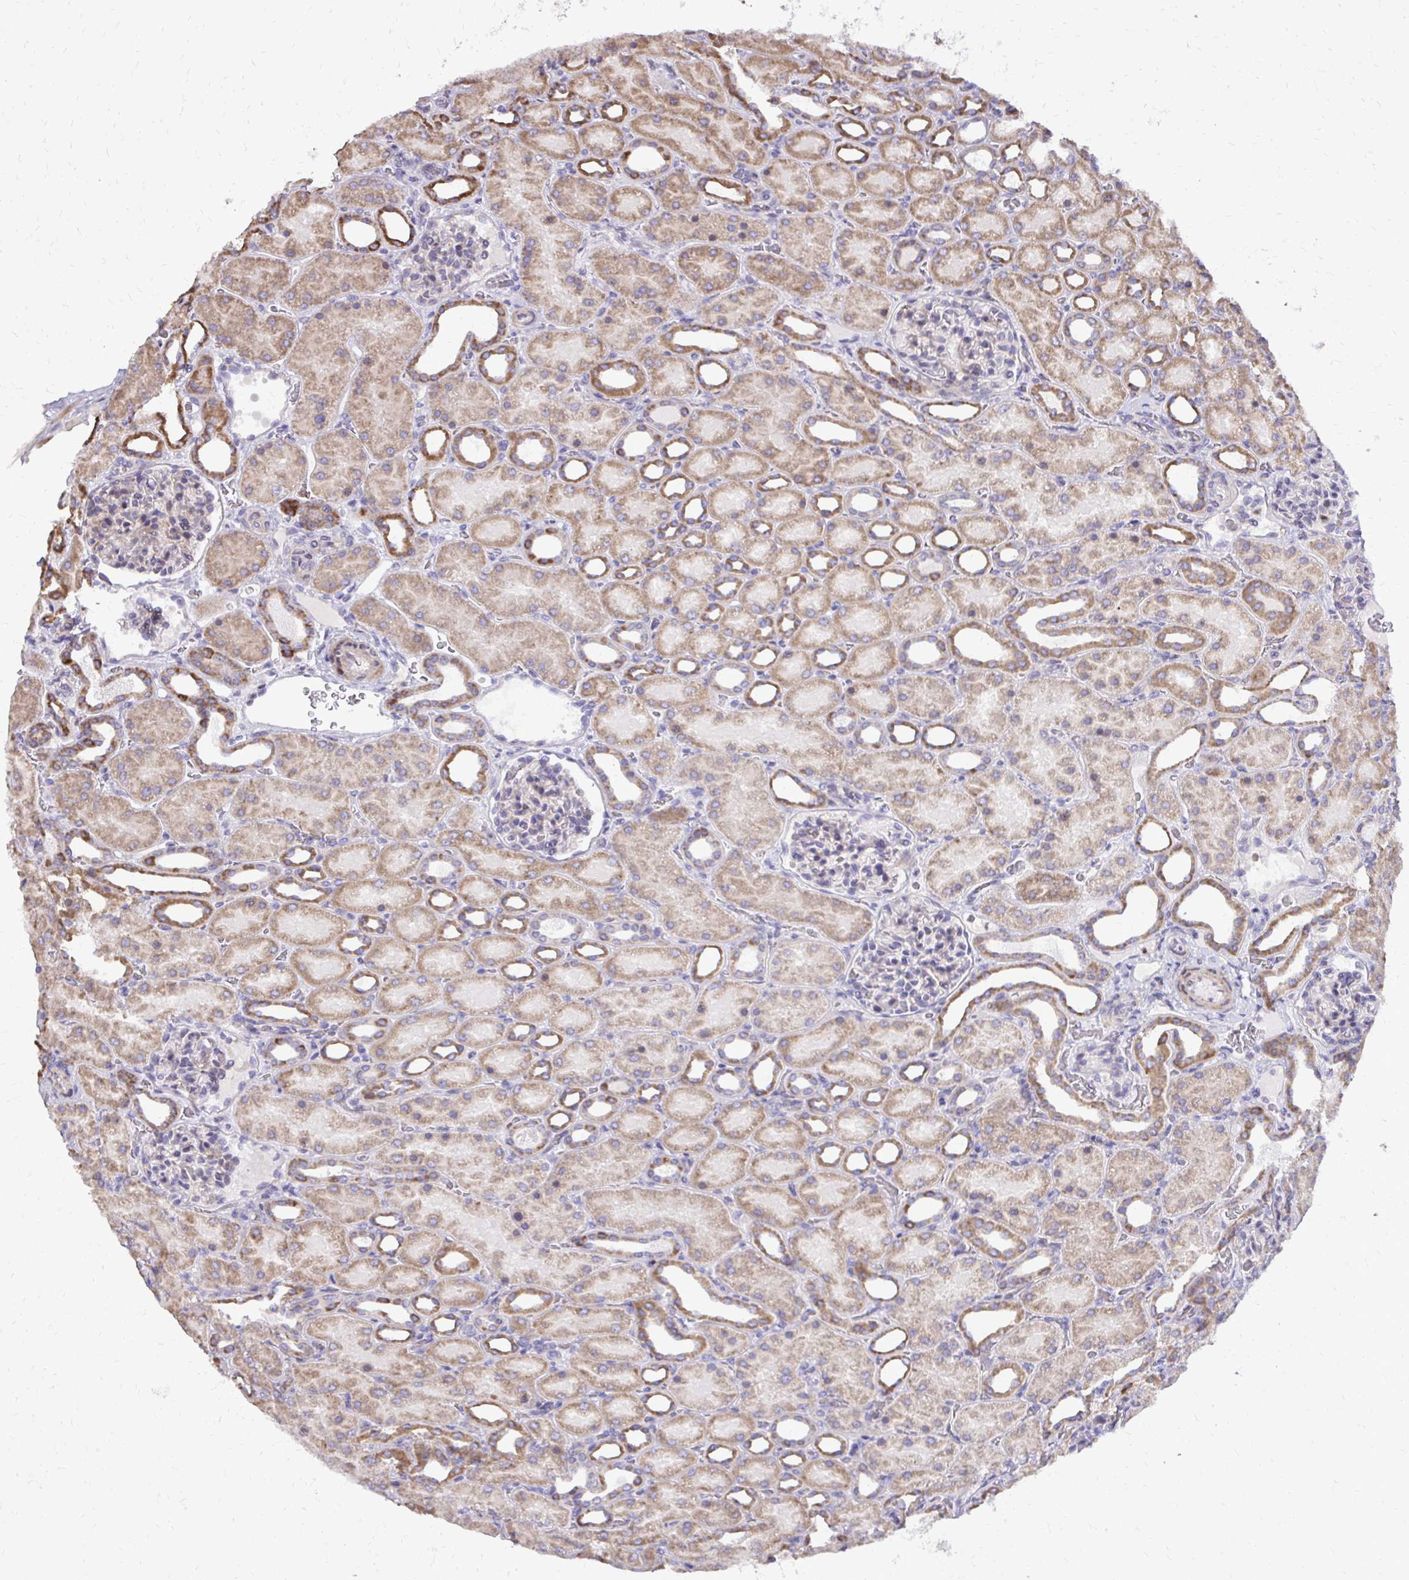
{"staining": {"intensity": "weak", "quantity": "<25%", "location": "cytoplasmic/membranous"}, "tissue": "kidney", "cell_type": "Cells in glomeruli", "image_type": "normal", "snomed": [{"axis": "morphology", "description": "Normal tissue, NOS"}, {"axis": "topography", "description": "Kidney"}], "caption": "A high-resolution histopathology image shows immunohistochemistry staining of normal kidney, which shows no significant staining in cells in glomeruli.", "gene": "ABCC3", "patient": {"sex": "male", "age": 2}}